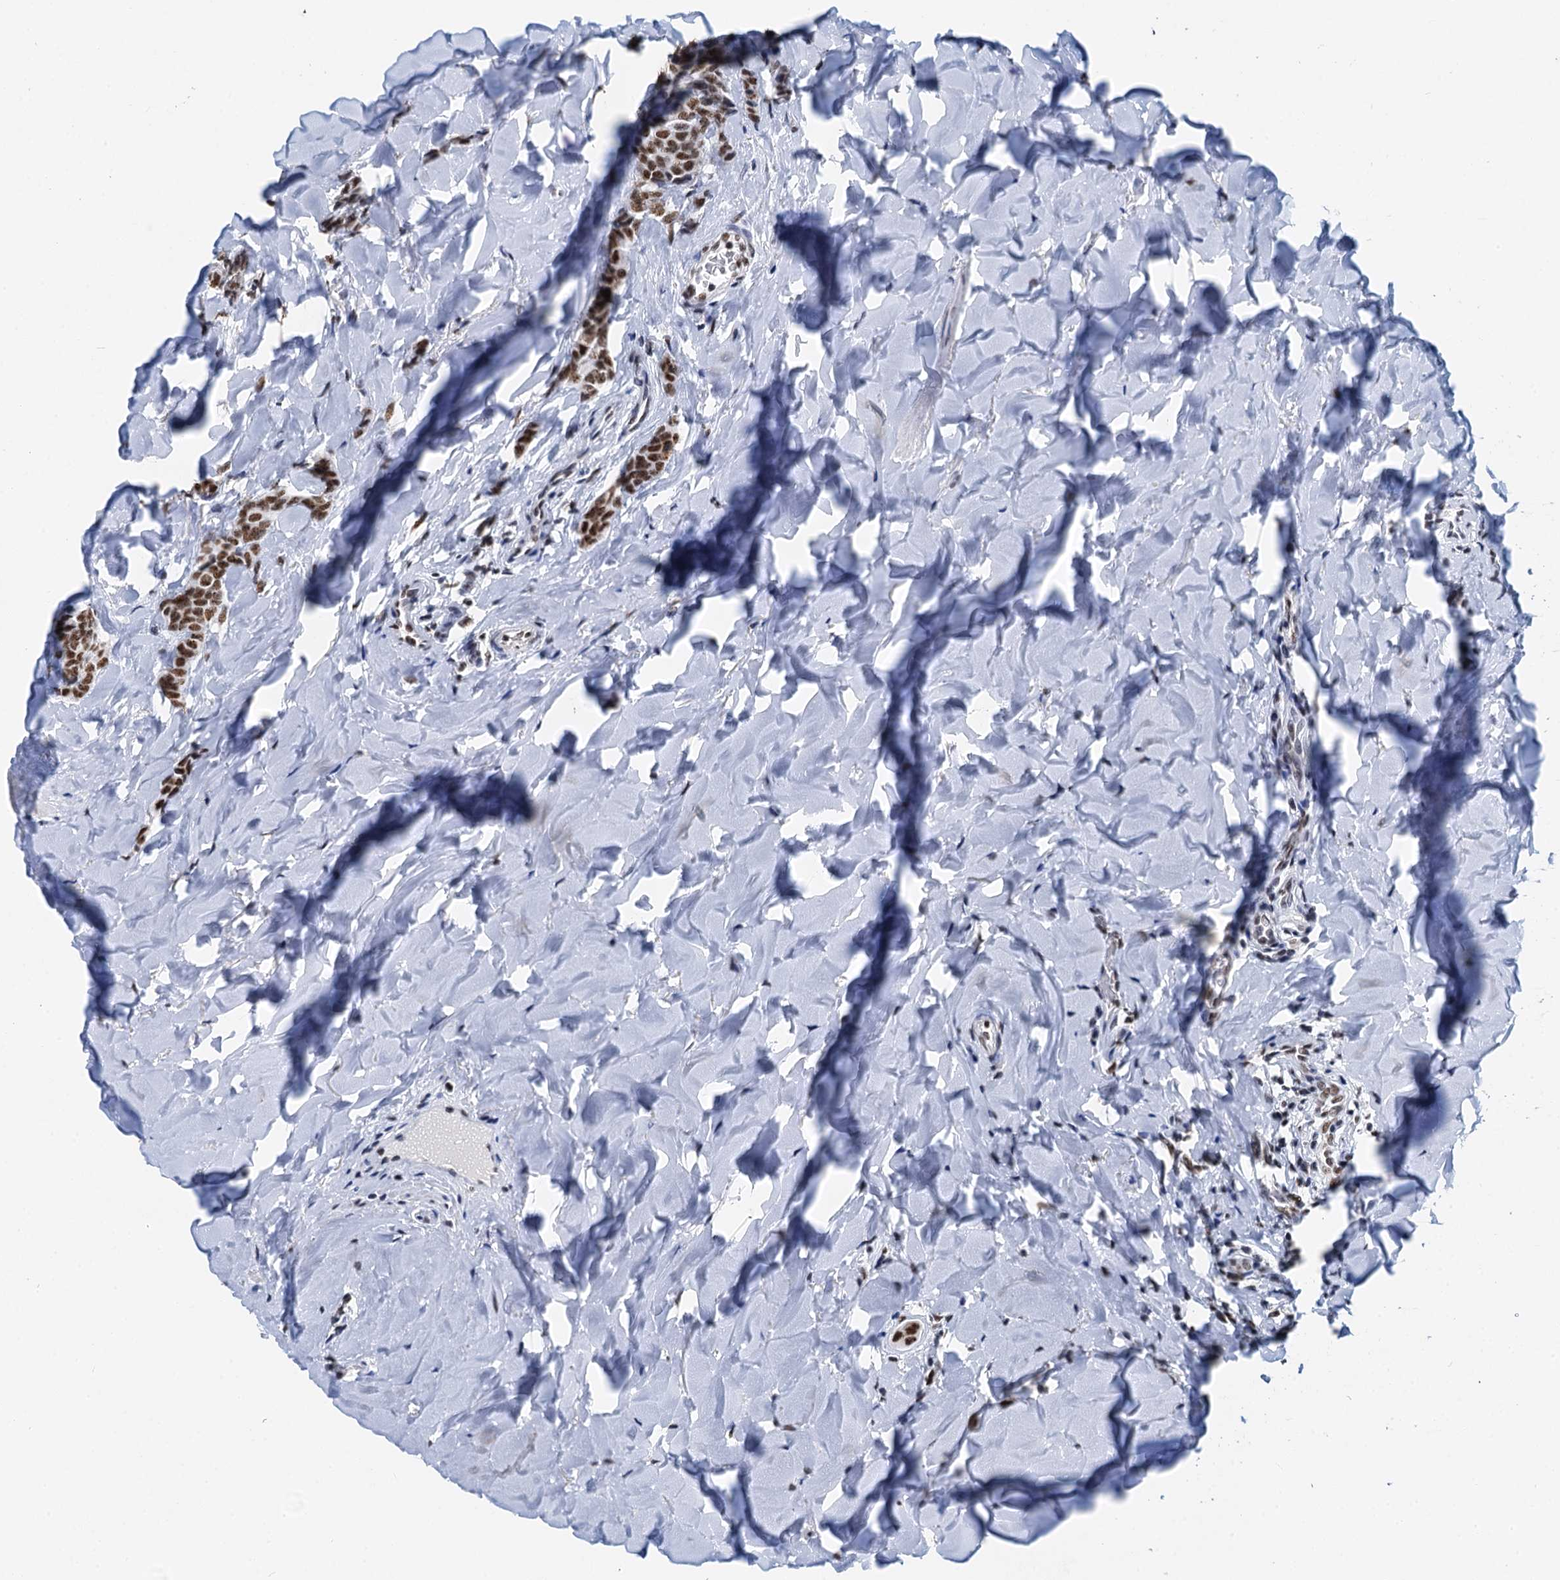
{"staining": {"intensity": "moderate", "quantity": ">75%", "location": "nuclear"}, "tissue": "breast cancer", "cell_type": "Tumor cells", "image_type": "cancer", "snomed": [{"axis": "morphology", "description": "Duct carcinoma"}, {"axis": "topography", "description": "Breast"}], "caption": "Immunohistochemical staining of breast cancer displays moderate nuclear protein expression in approximately >75% of tumor cells. Ihc stains the protein of interest in brown and the nuclei are stained blue.", "gene": "SLTM", "patient": {"sex": "female", "age": 40}}